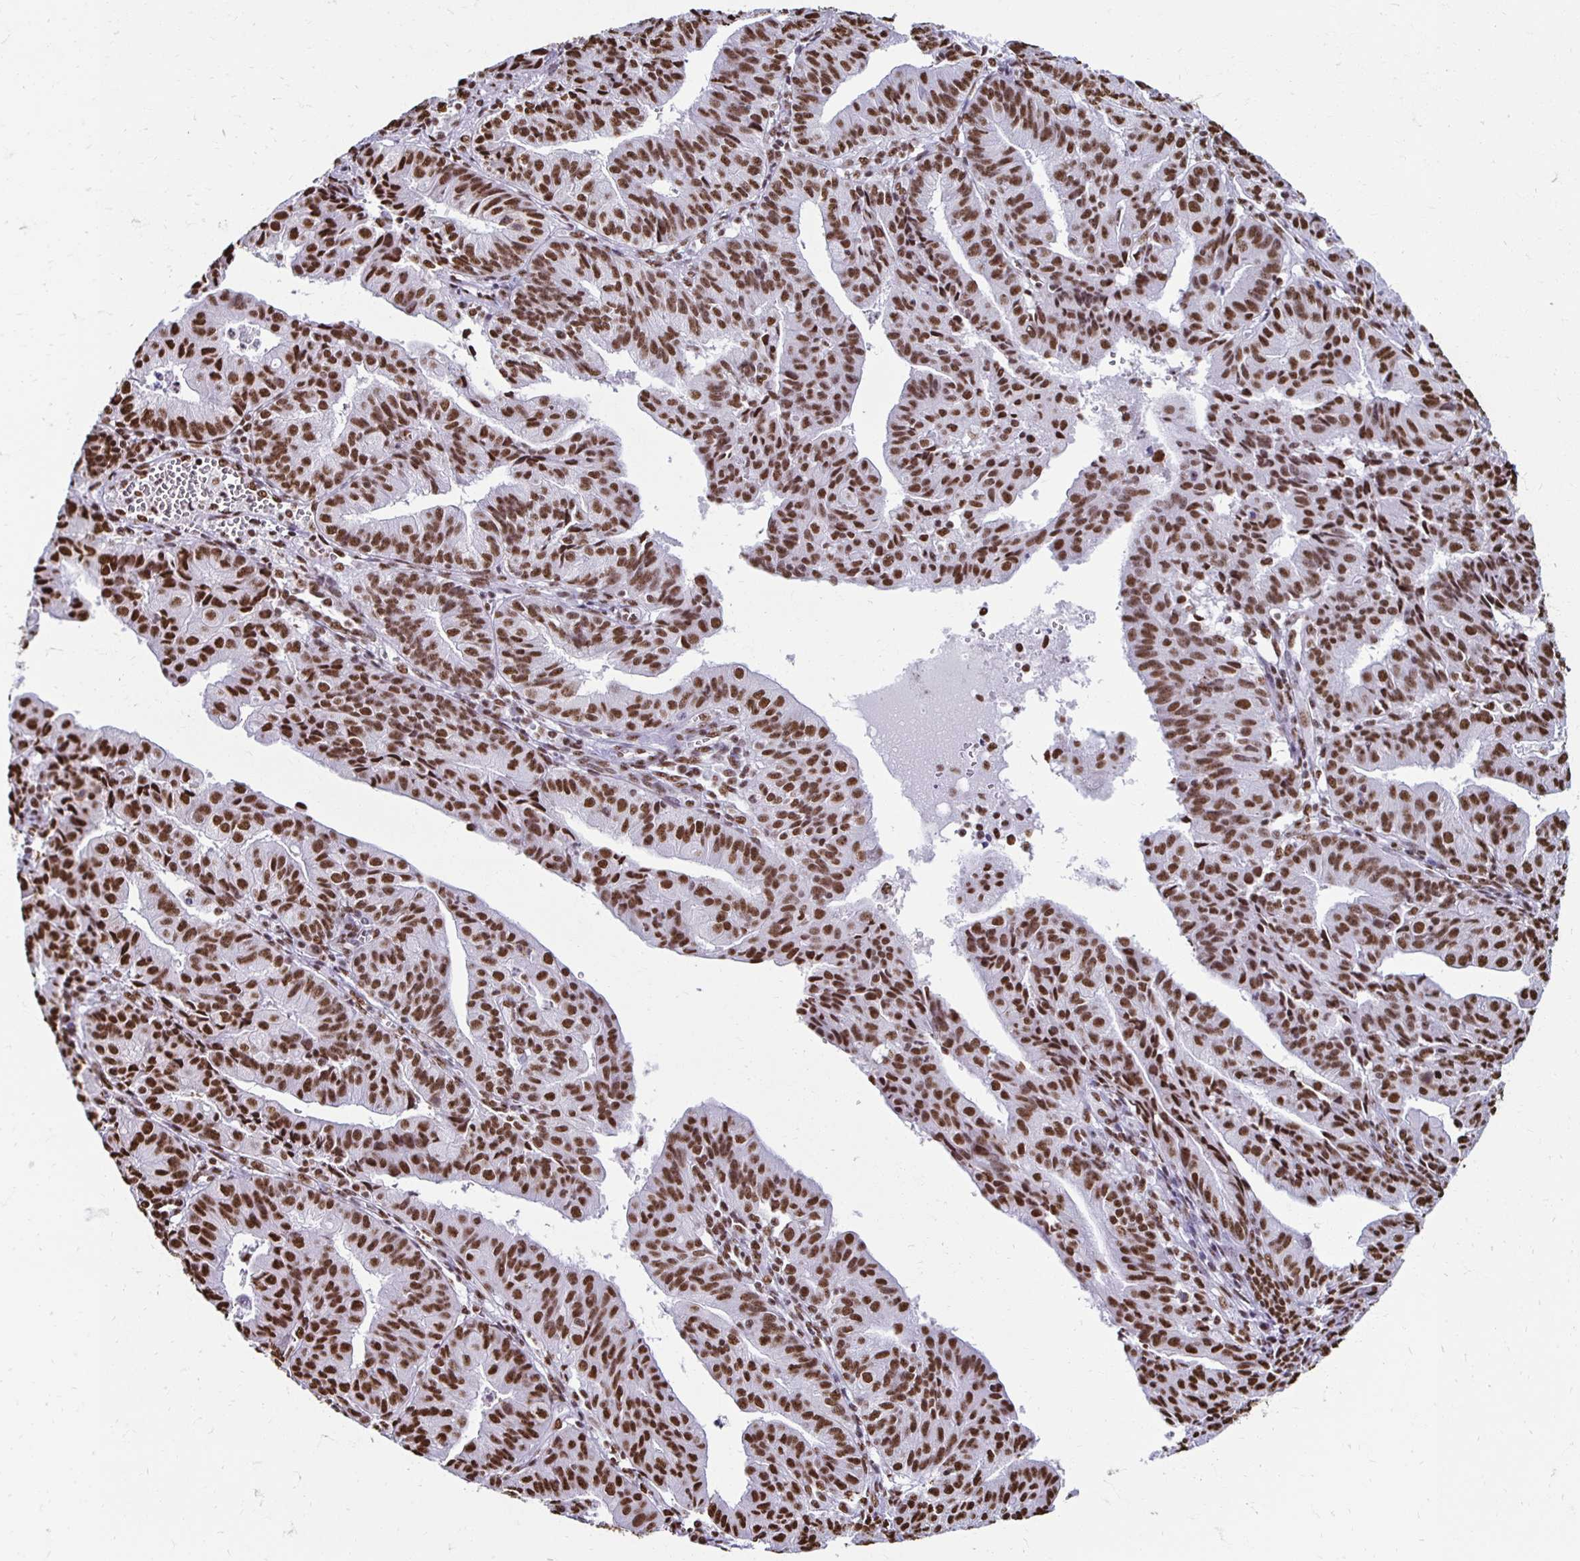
{"staining": {"intensity": "strong", "quantity": ">75%", "location": "nuclear"}, "tissue": "endometrial cancer", "cell_type": "Tumor cells", "image_type": "cancer", "snomed": [{"axis": "morphology", "description": "Adenocarcinoma, NOS"}, {"axis": "topography", "description": "Endometrium"}], "caption": "An image showing strong nuclear positivity in about >75% of tumor cells in endometrial adenocarcinoma, as visualized by brown immunohistochemical staining.", "gene": "NONO", "patient": {"sex": "female", "age": 56}}